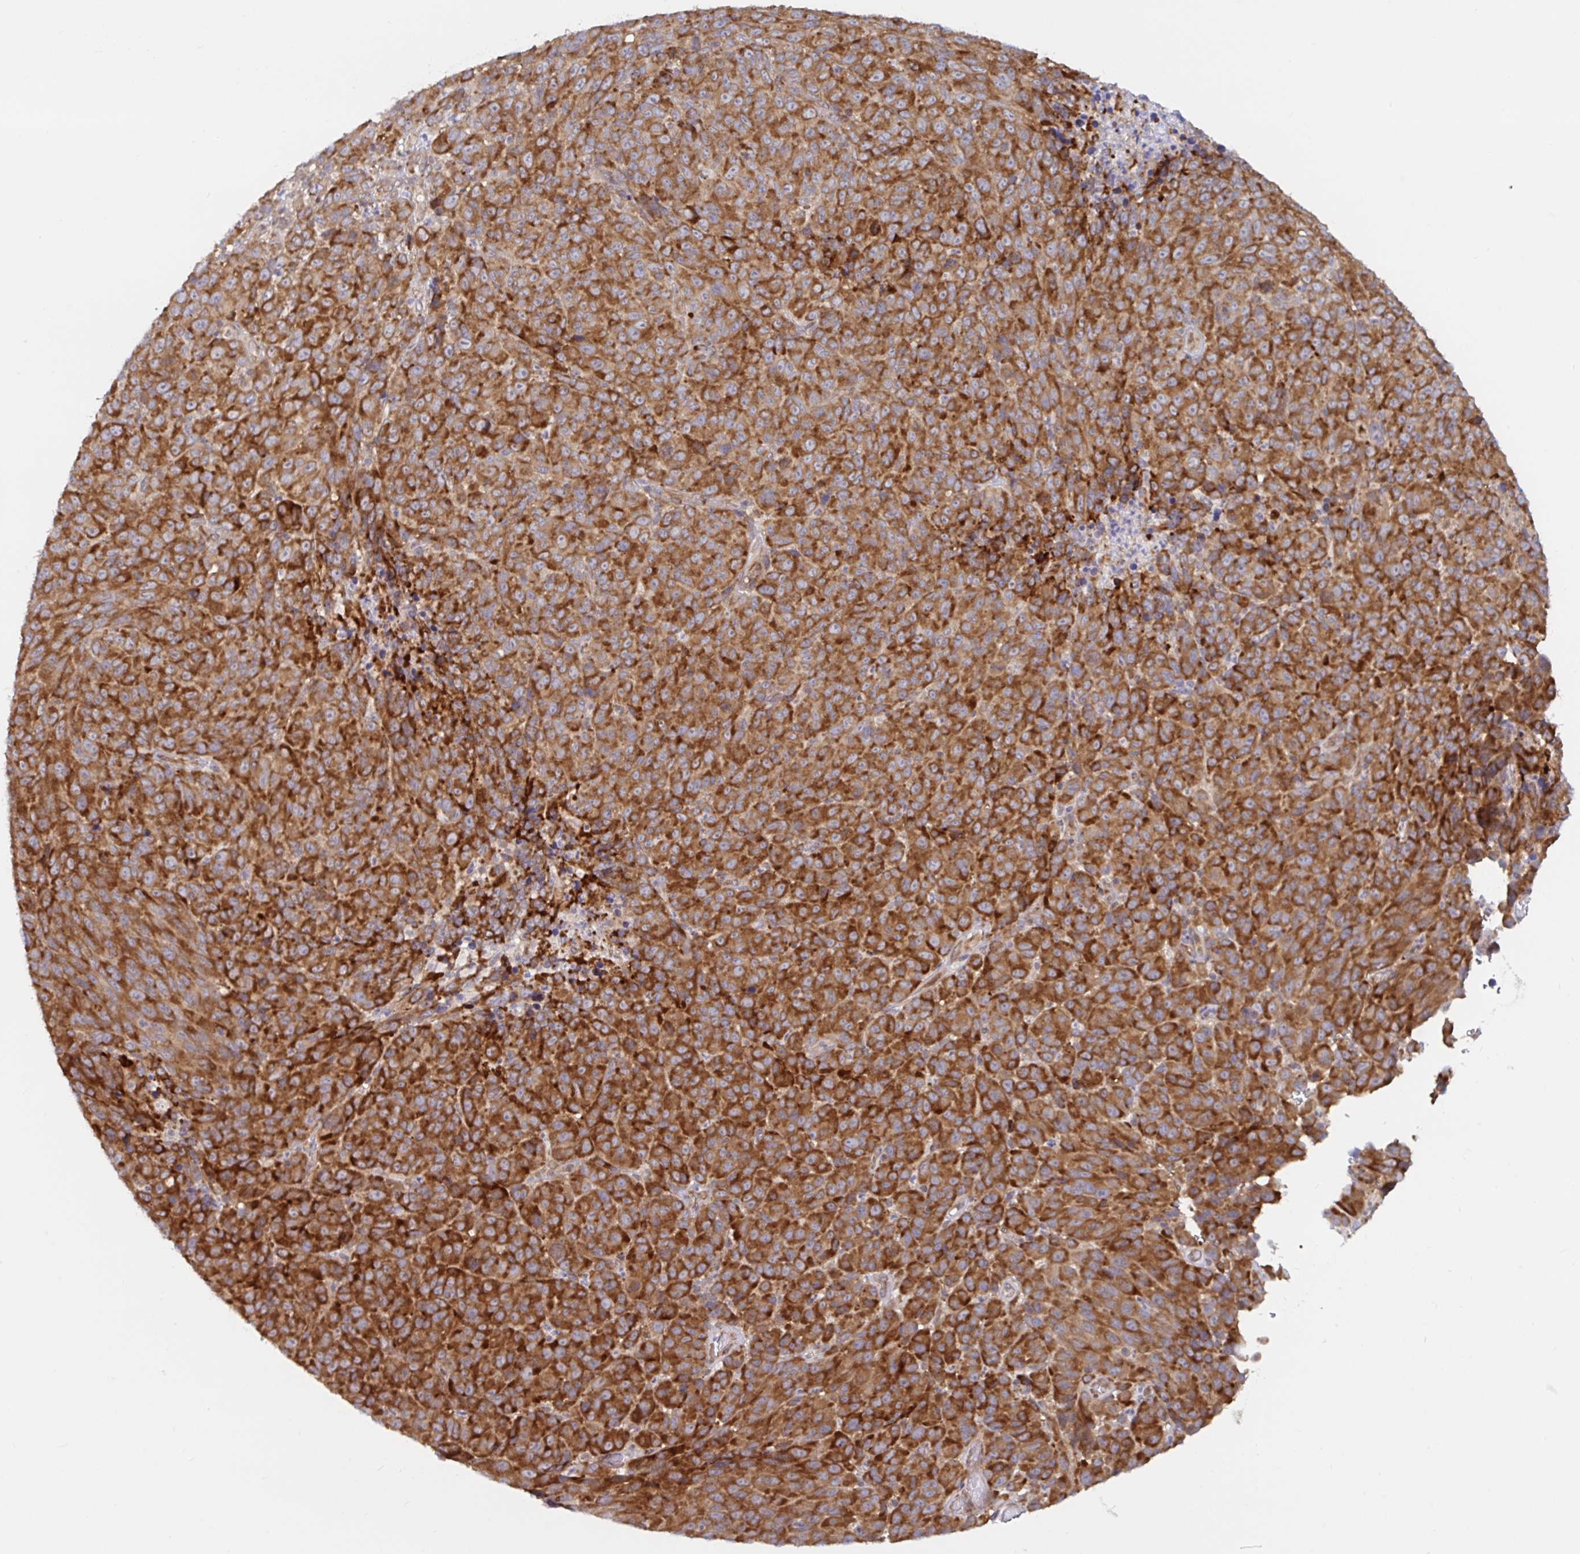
{"staining": {"intensity": "strong", "quantity": ">75%", "location": "cytoplasmic/membranous"}, "tissue": "melanoma", "cell_type": "Tumor cells", "image_type": "cancer", "snomed": [{"axis": "morphology", "description": "Malignant melanoma, NOS"}, {"axis": "topography", "description": "Skin"}], "caption": "Strong cytoplasmic/membranous positivity for a protein is present in about >75% of tumor cells of malignant melanoma using immunohistochemistry (IHC).", "gene": "LARP1", "patient": {"sex": "male", "age": 85}}